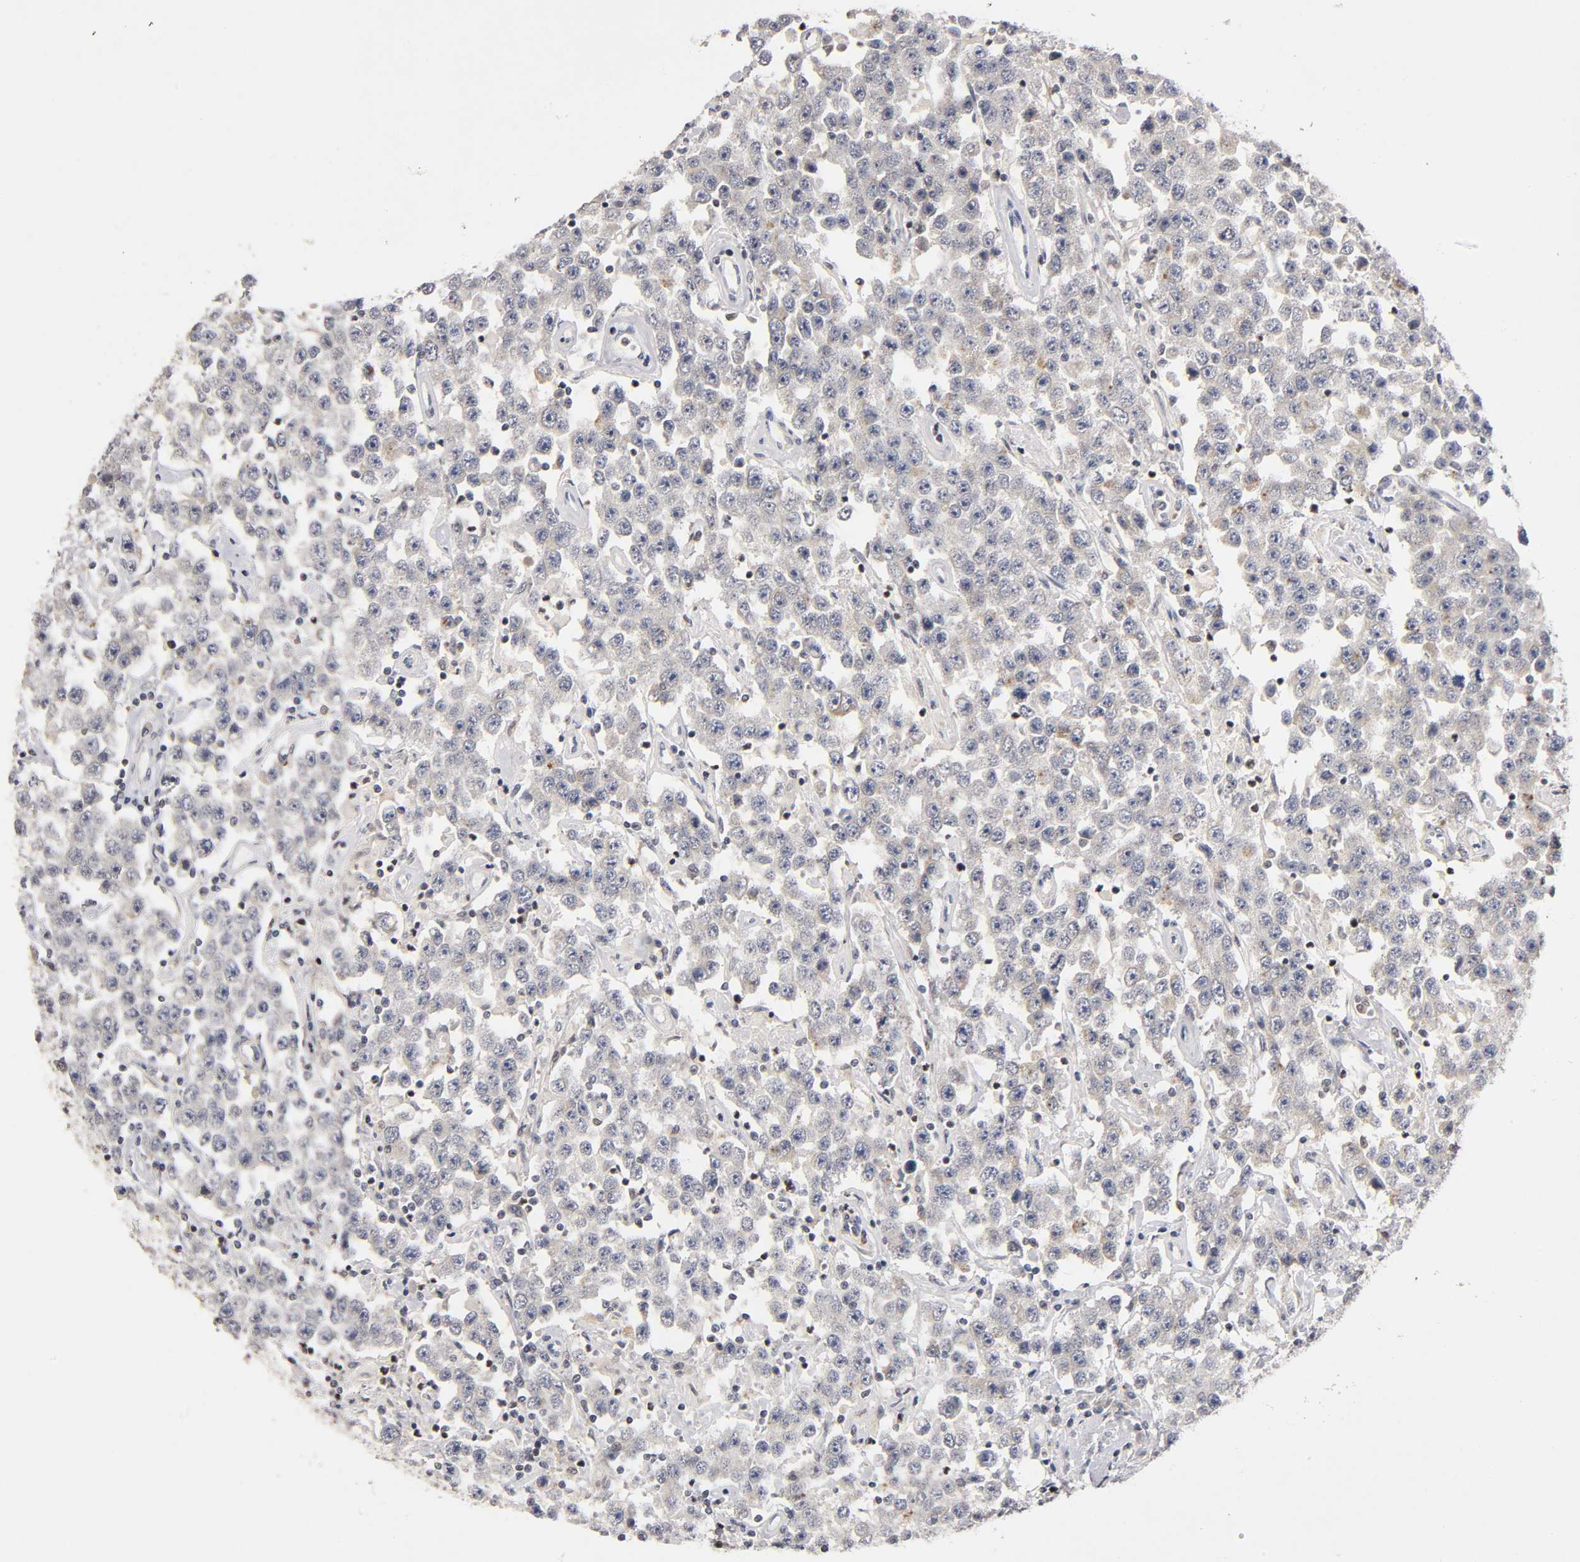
{"staining": {"intensity": "weak", "quantity": "<25%", "location": "cytoplasmic/membranous"}, "tissue": "testis cancer", "cell_type": "Tumor cells", "image_type": "cancer", "snomed": [{"axis": "morphology", "description": "Seminoma, NOS"}, {"axis": "topography", "description": "Testis"}], "caption": "Tumor cells show no significant protein staining in testis cancer. The staining was performed using DAB to visualize the protein expression in brown, while the nuclei were stained in blue with hematoxylin (Magnification: 20x).", "gene": "RUNX1", "patient": {"sex": "male", "age": 52}}